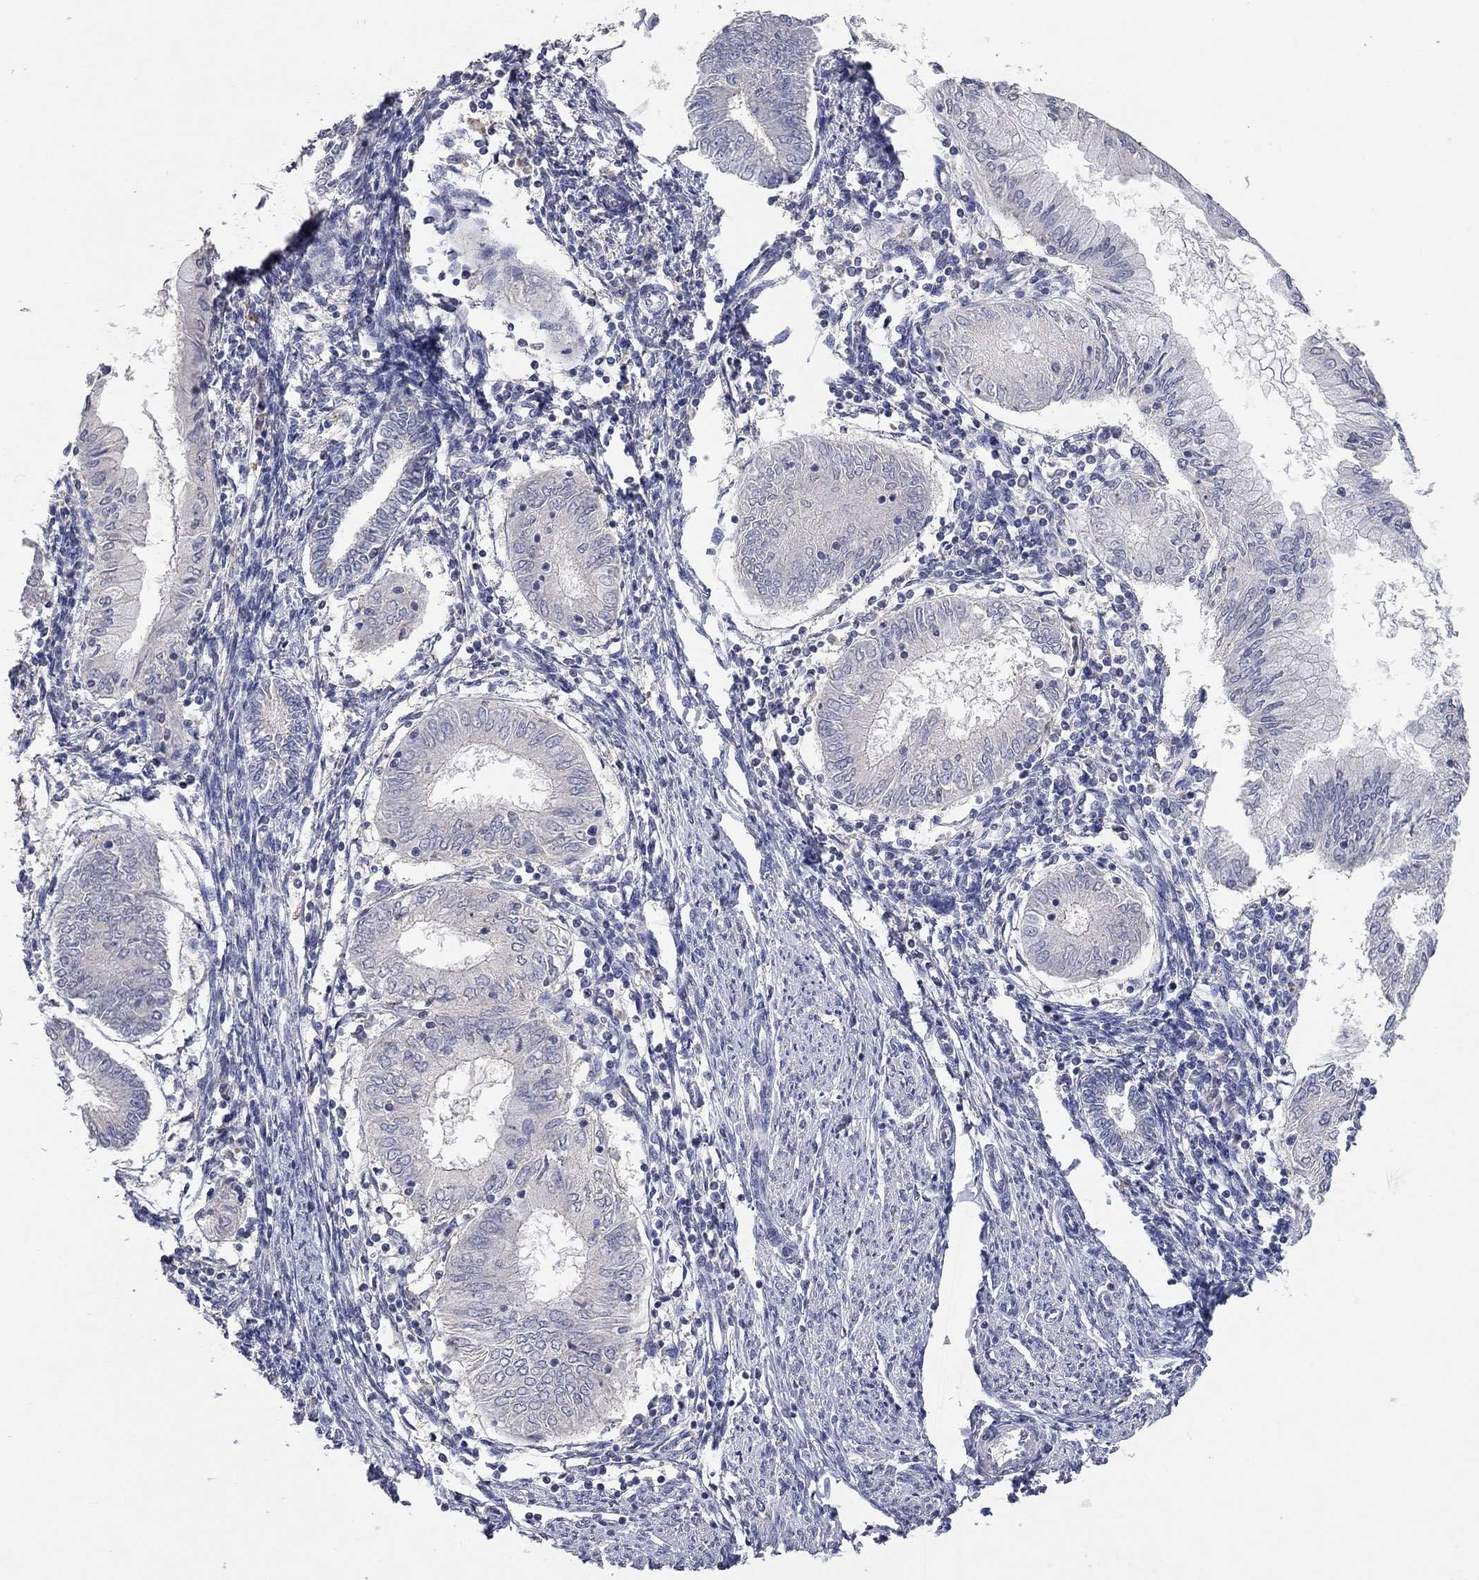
{"staining": {"intensity": "negative", "quantity": "none", "location": "none"}, "tissue": "endometrial cancer", "cell_type": "Tumor cells", "image_type": "cancer", "snomed": [{"axis": "morphology", "description": "Adenocarcinoma, NOS"}, {"axis": "topography", "description": "Endometrium"}], "caption": "The photomicrograph shows no staining of tumor cells in endometrial cancer. The staining is performed using DAB (3,3'-diaminobenzidine) brown chromogen with nuclei counter-stained in using hematoxylin.", "gene": "MMP13", "patient": {"sex": "female", "age": 68}}